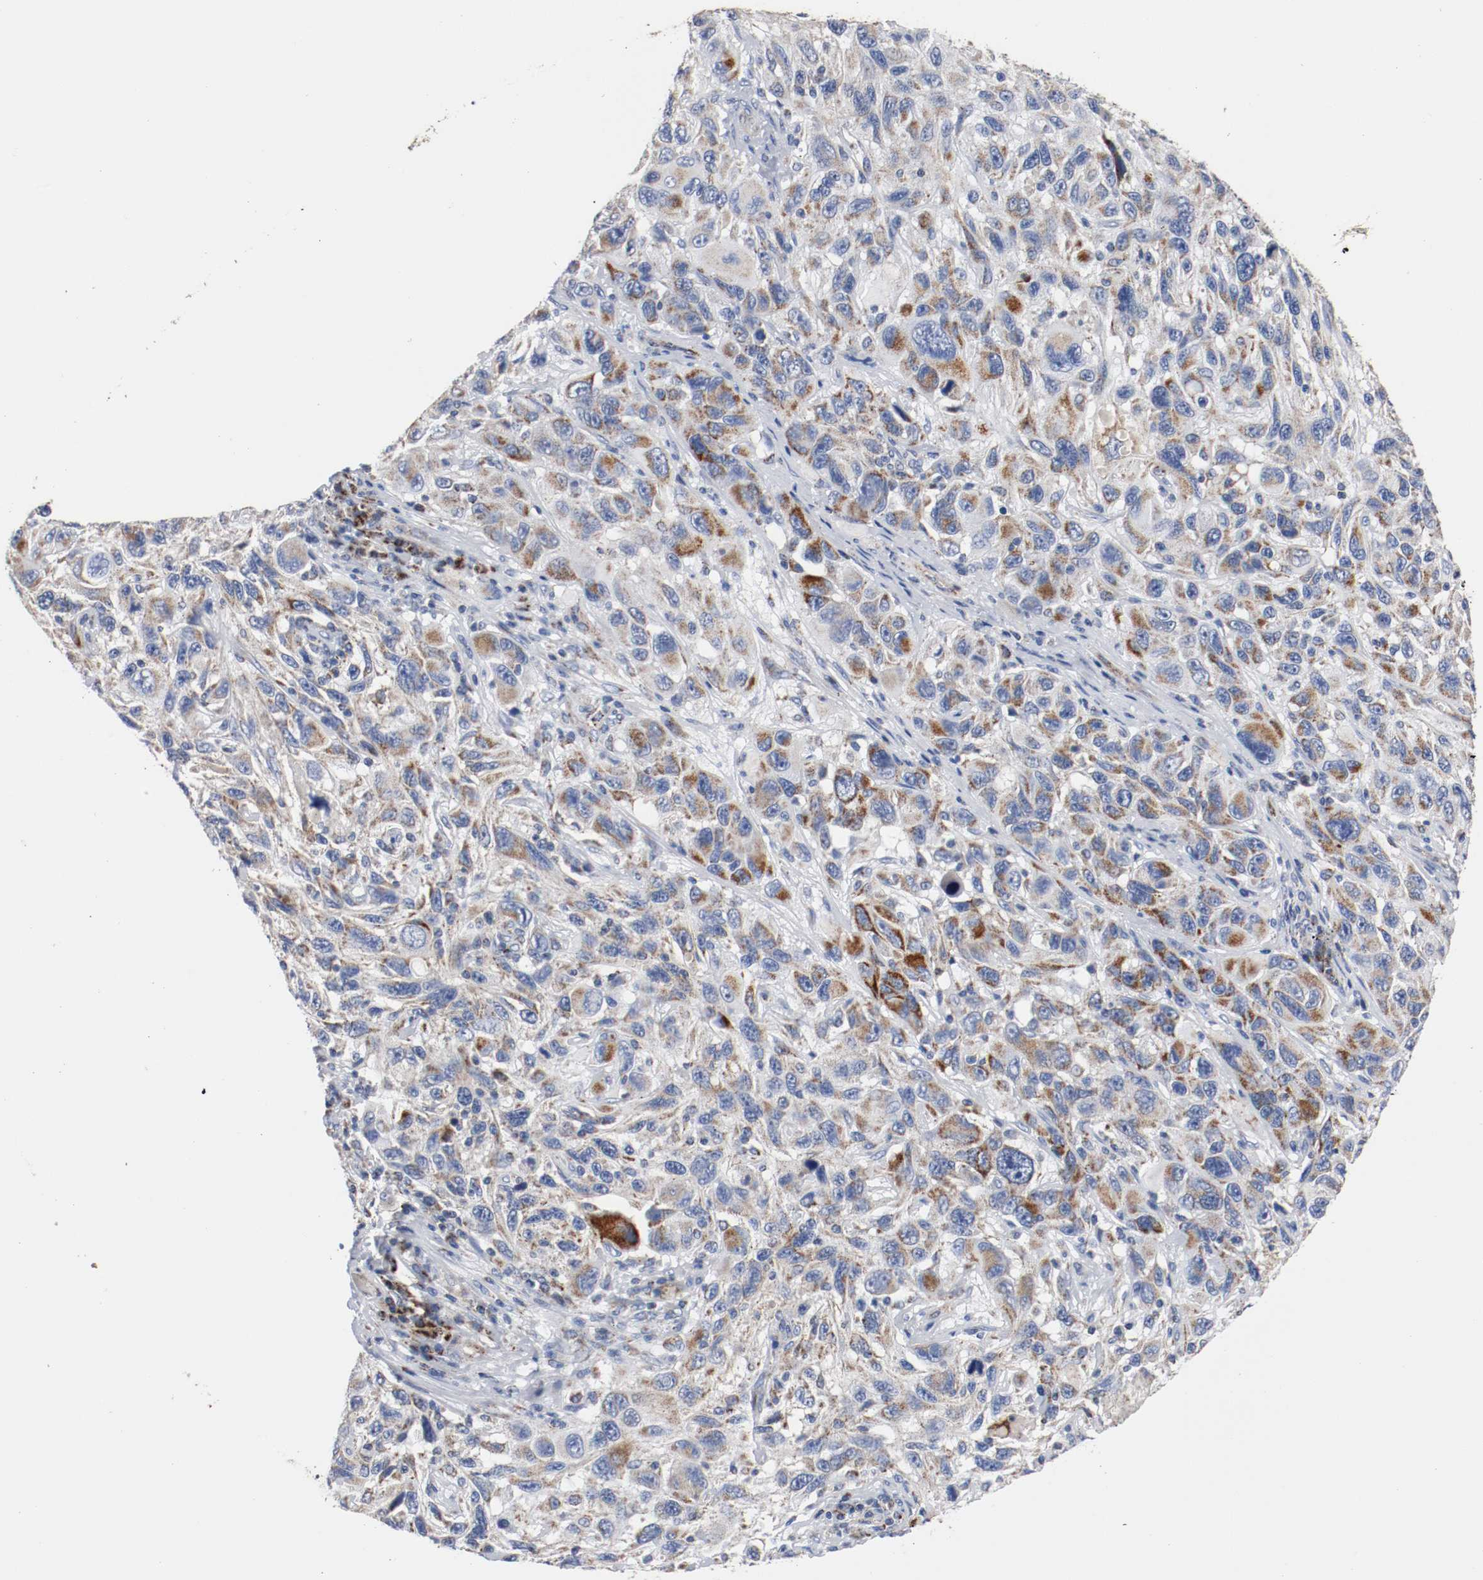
{"staining": {"intensity": "moderate", "quantity": ">75%", "location": "cytoplasmic/membranous"}, "tissue": "melanoma", "cell_type": "Tumor cells", "image_type": "cancer", "snomed": [{"axis": "morphology", "description": "Malignant melanoma, NOS"}, {"axis": "topography", "description": "Skin"}], "caption": "A photomicrograph of human melanoma stained for a protein displays moderate cytoplasmic/membranous brown staining in tumor cells.", "gene": "TUBD1", "patient": {"sex": "male", "age": 53}}